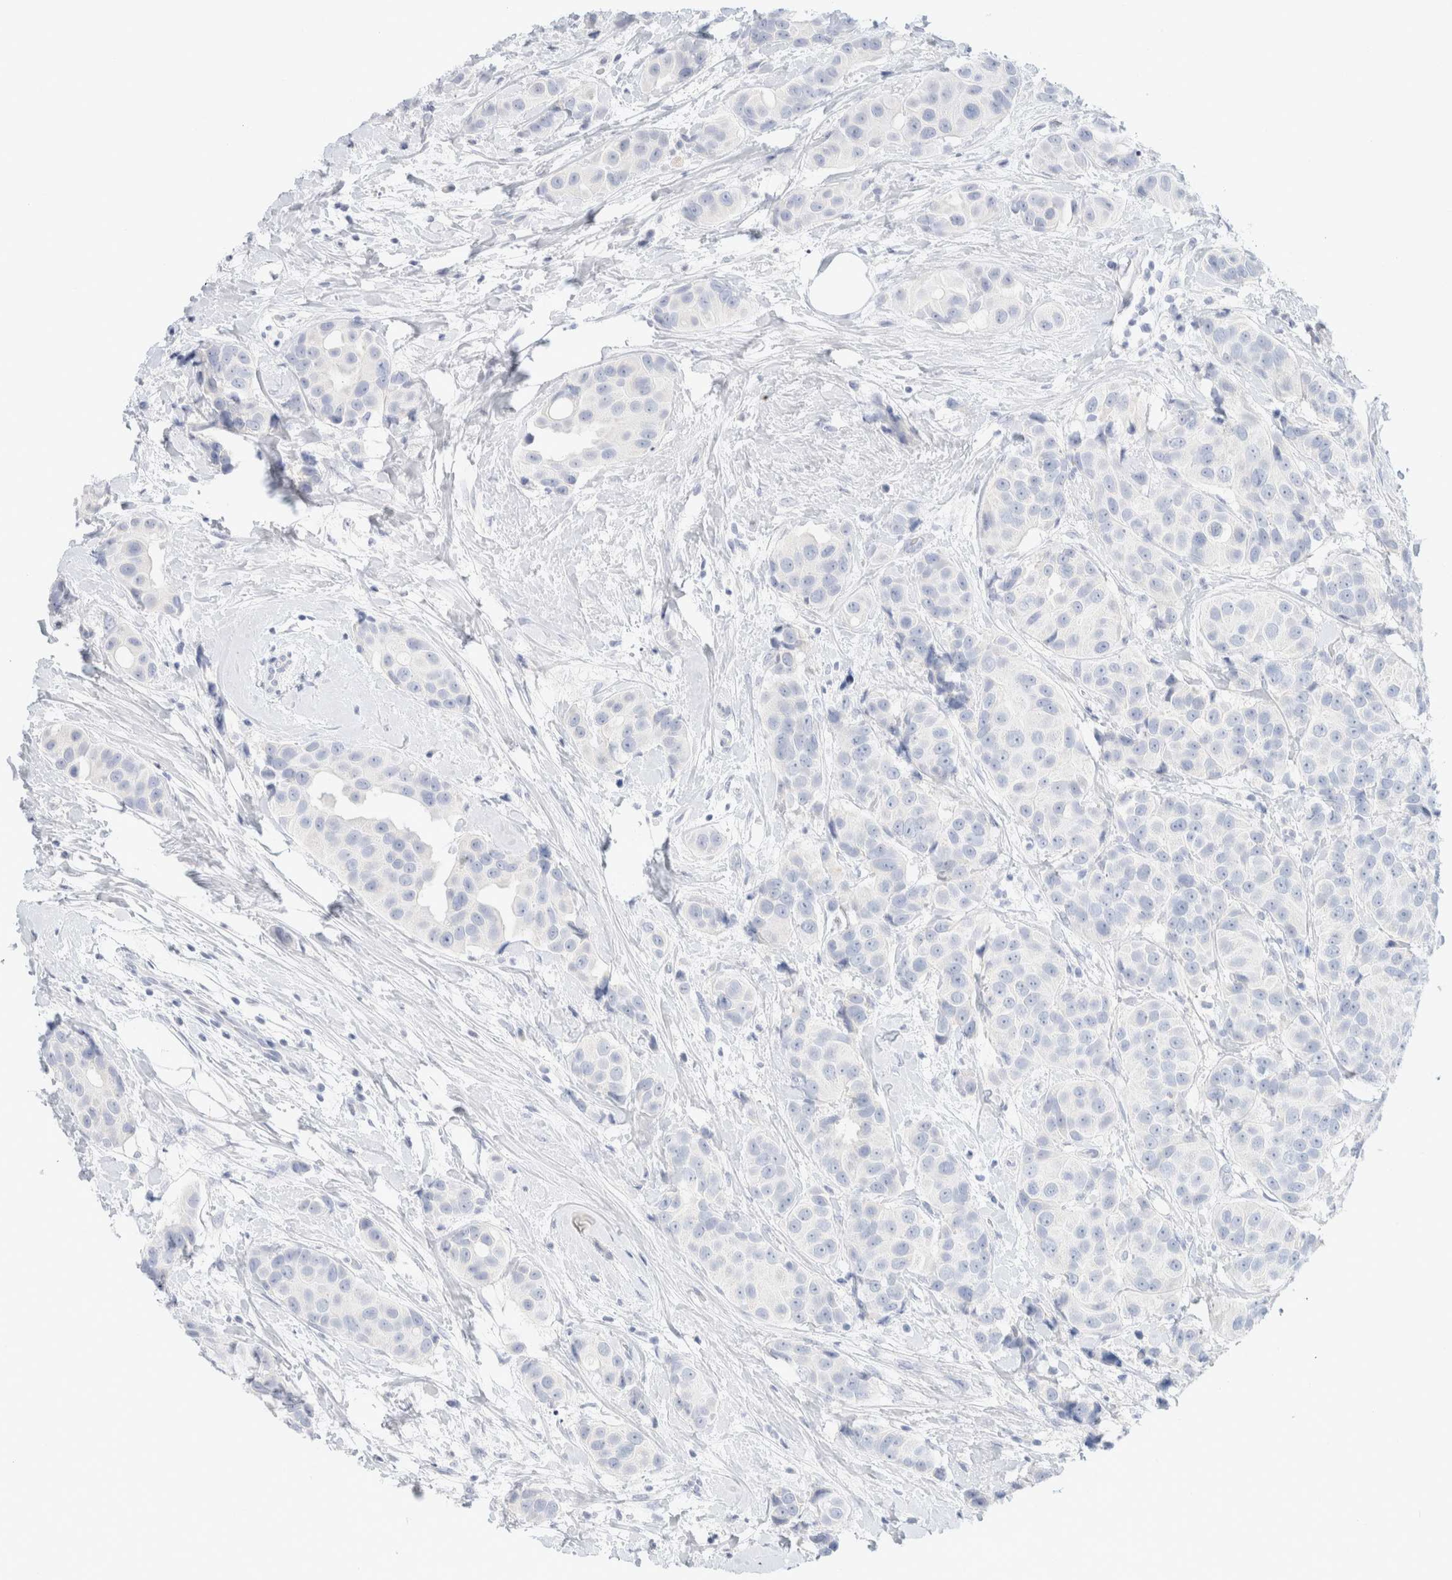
{"staining": {"intensity": "negative", "quantity": "none", "location": "none"}, "tissue": "breast cancer", "cell_type": "Tumor cells", "image_type": "cancer", "snomed": [{"axis": "morphology", "description": "Normal tissue, NOS"}, {"axis": "morphology", "description": "Duct carcinoma"}, {"axis": "topography", "description": "Breast"}], "caption": "Immunohistochemistry of breast invasive ductal carcinoma displays no staining in tumor cells.", "gene": "CPQ", "patient": {"sex": "female", "age": 39}}